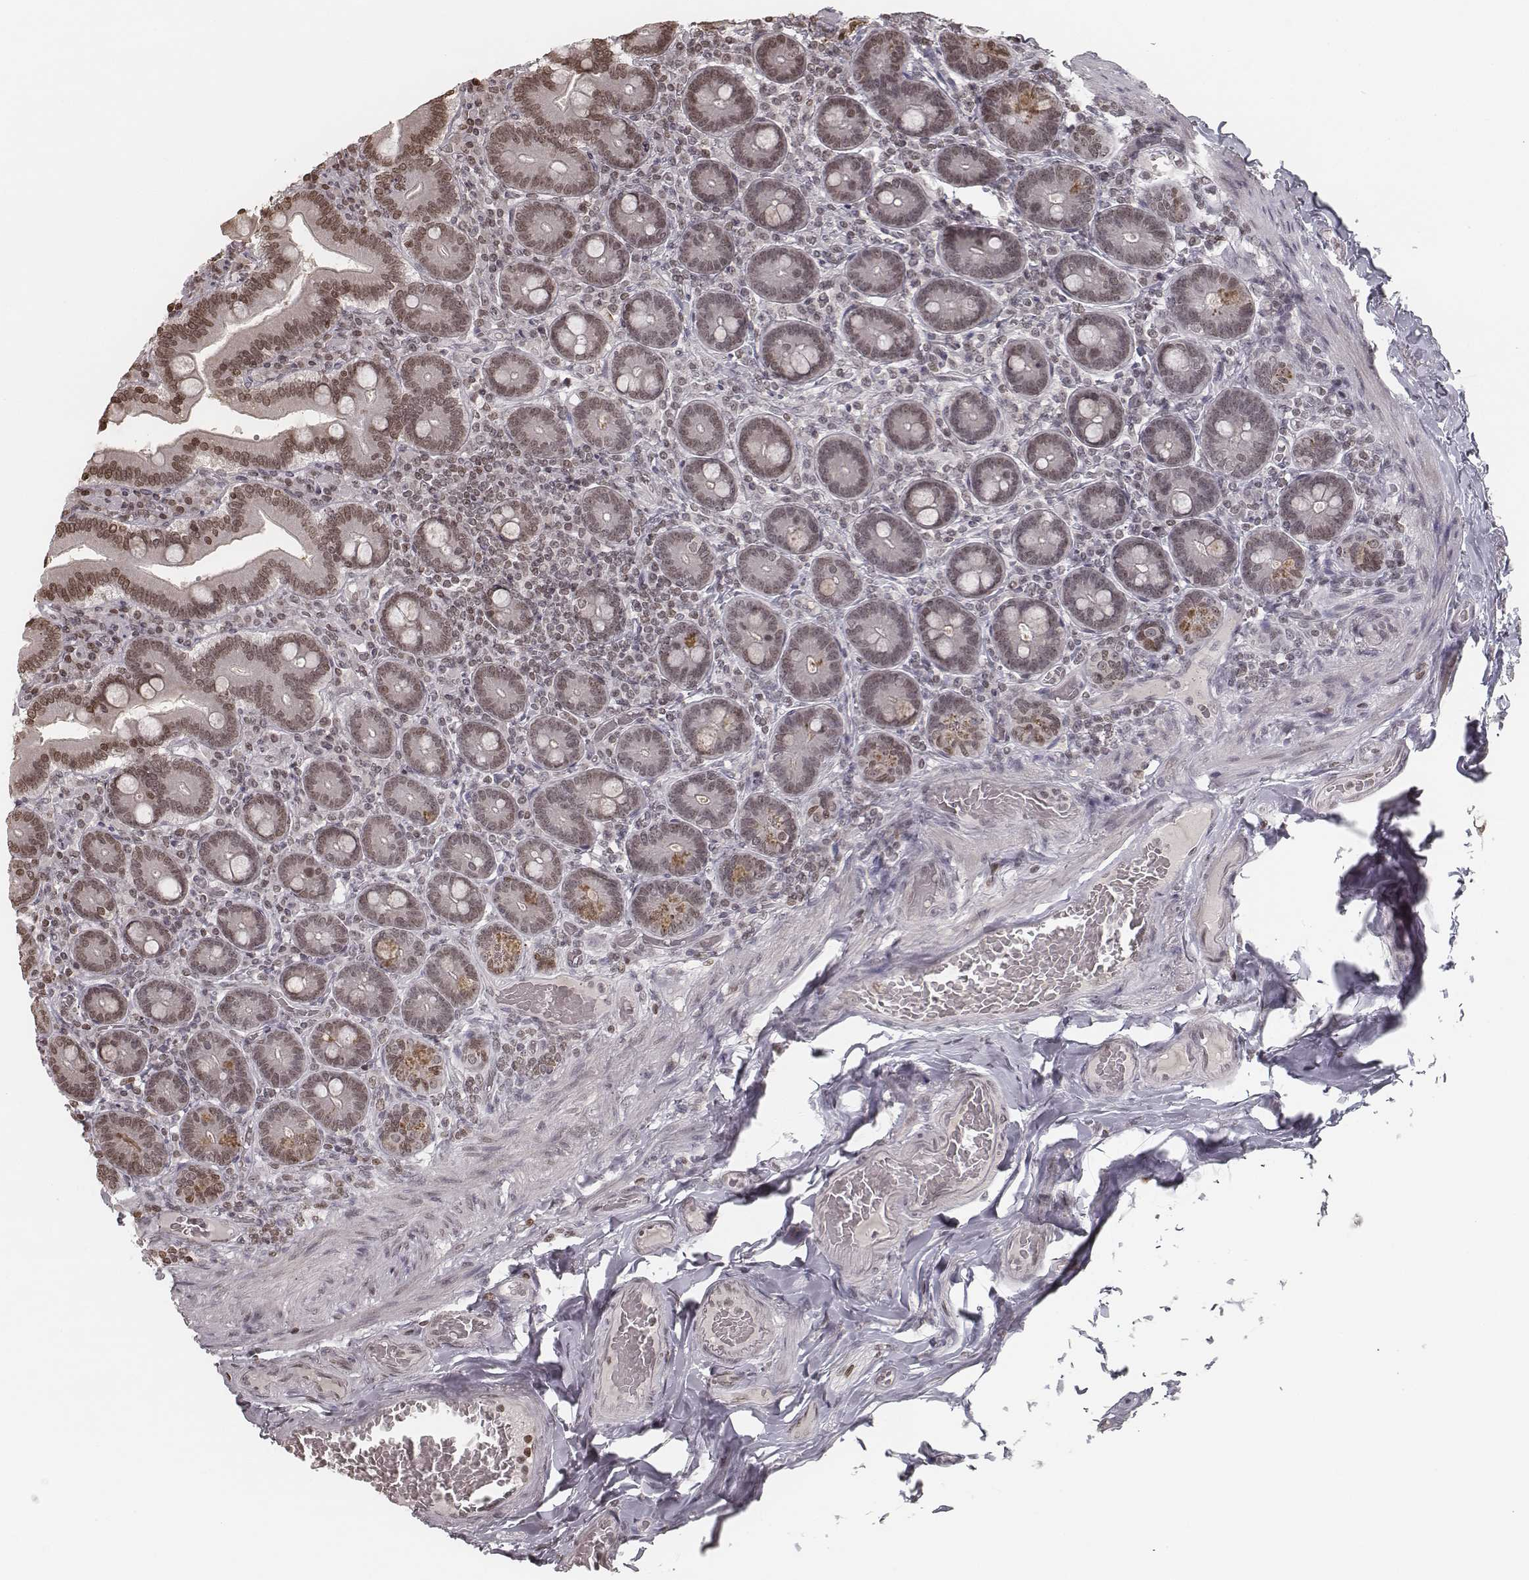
{"staining": {"intensity": "weak", "quantity": ">75%", "location": "nuclear"}, "tissue": "duodenum", "cell_type": "Glandular cells", "image_type": "normal", "snomed": [{"axis": "morphology", "description": "Normal tissue, NOS"}, {"axis": "topography", "description": "Duodenum"}], "caption": "Approximately >75% of glandular cells in unremarkable human duodenum exhibit weak nuclear protein expression as visualized by brown immunohistochemical staining.", "gene": "HMGA2", "patient": {"sex": "female", "age": 62}}